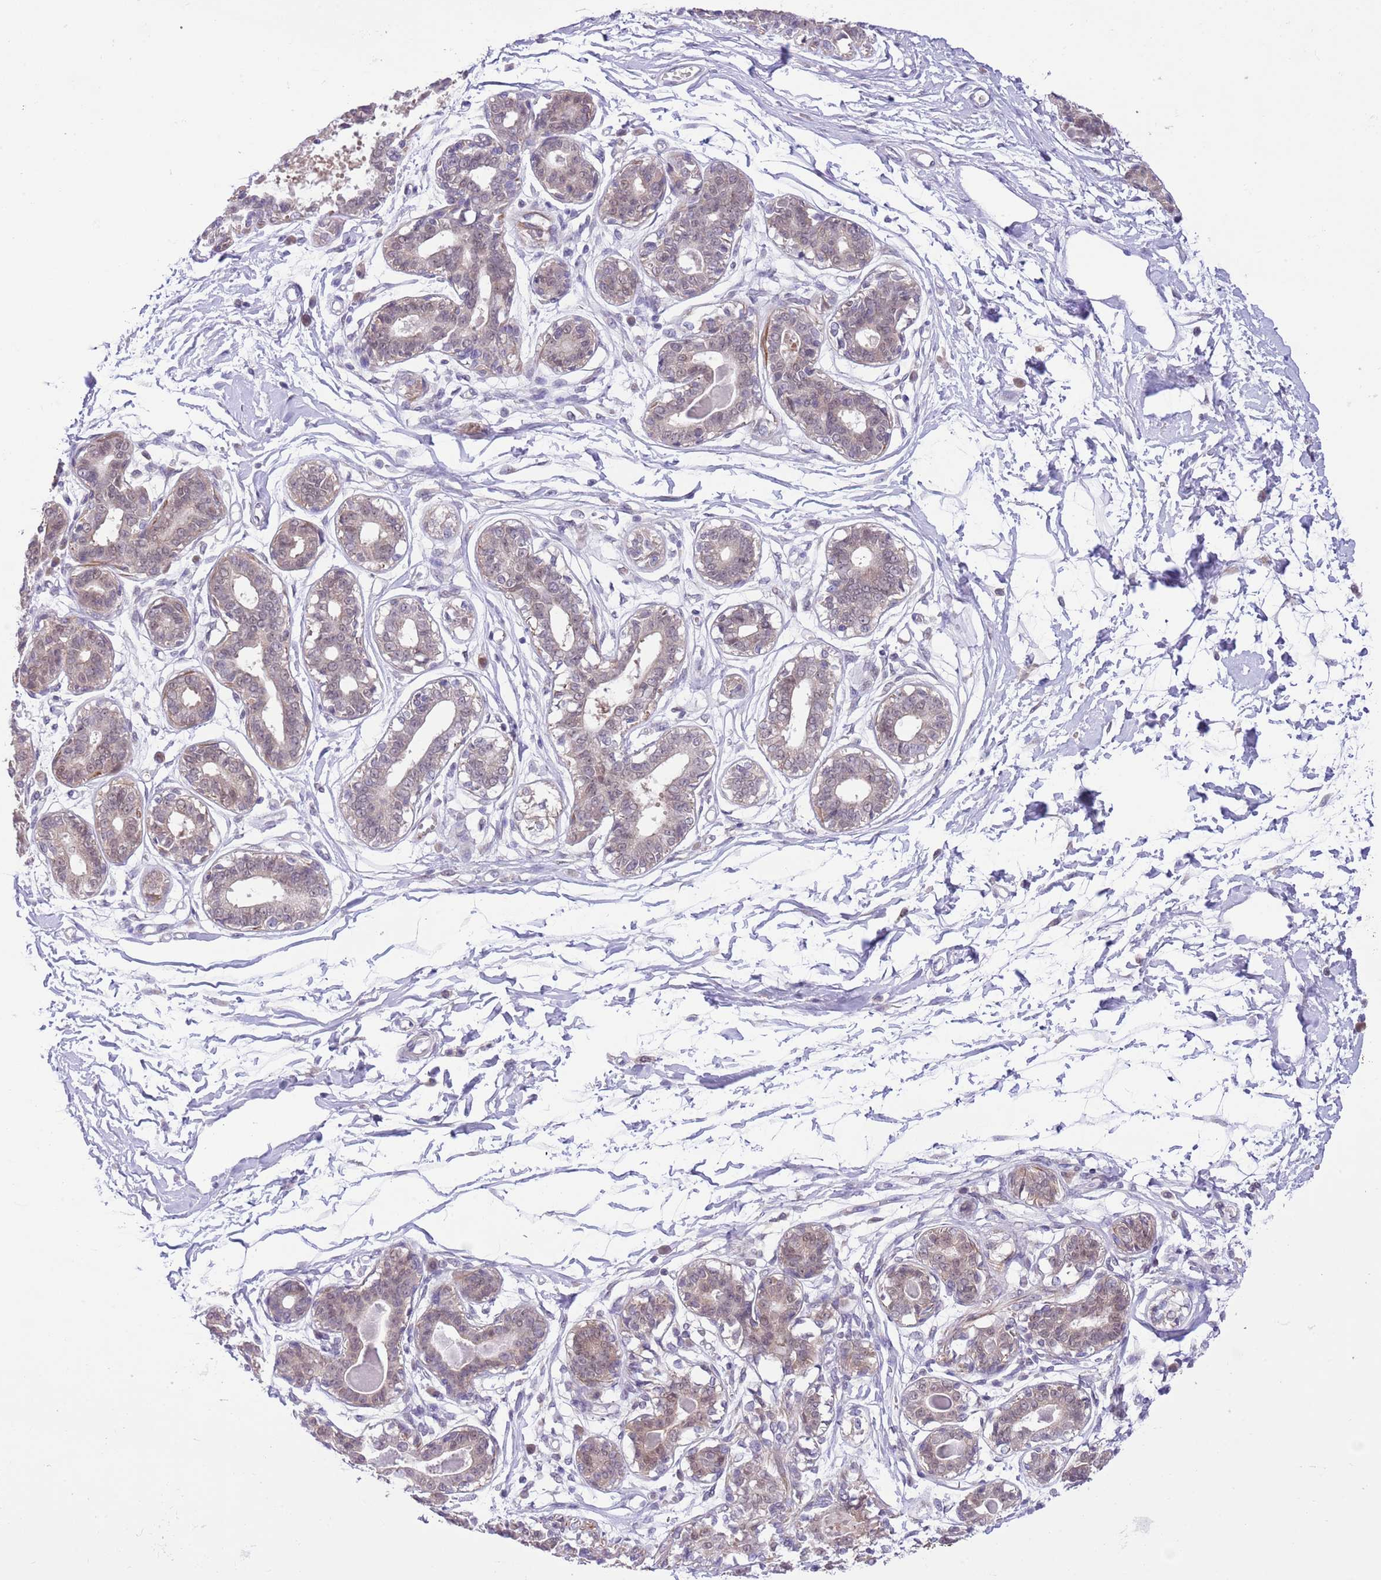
{"staining": {"intensity": "negative", "quantity": "none", "location": "none"}, "tissue": "breast", "cell_type": "Adipocytes", "image_type": "normal", "snomed": [{"axis": "morphology", "description": "Normal tissue, NOS"}, {"axis": "topography", "description": "Breast"}], "caption": "Immunohistochemistry photomicrograph of unremarkable breast stained for a protein (brown), which displays no staining in adipocytes. (Brightfield microscopy of DAB immunohistochemistry (IHC) at high magnification).", "gene": "GALK2", "patient": {"sex": "female", "age": 45}}